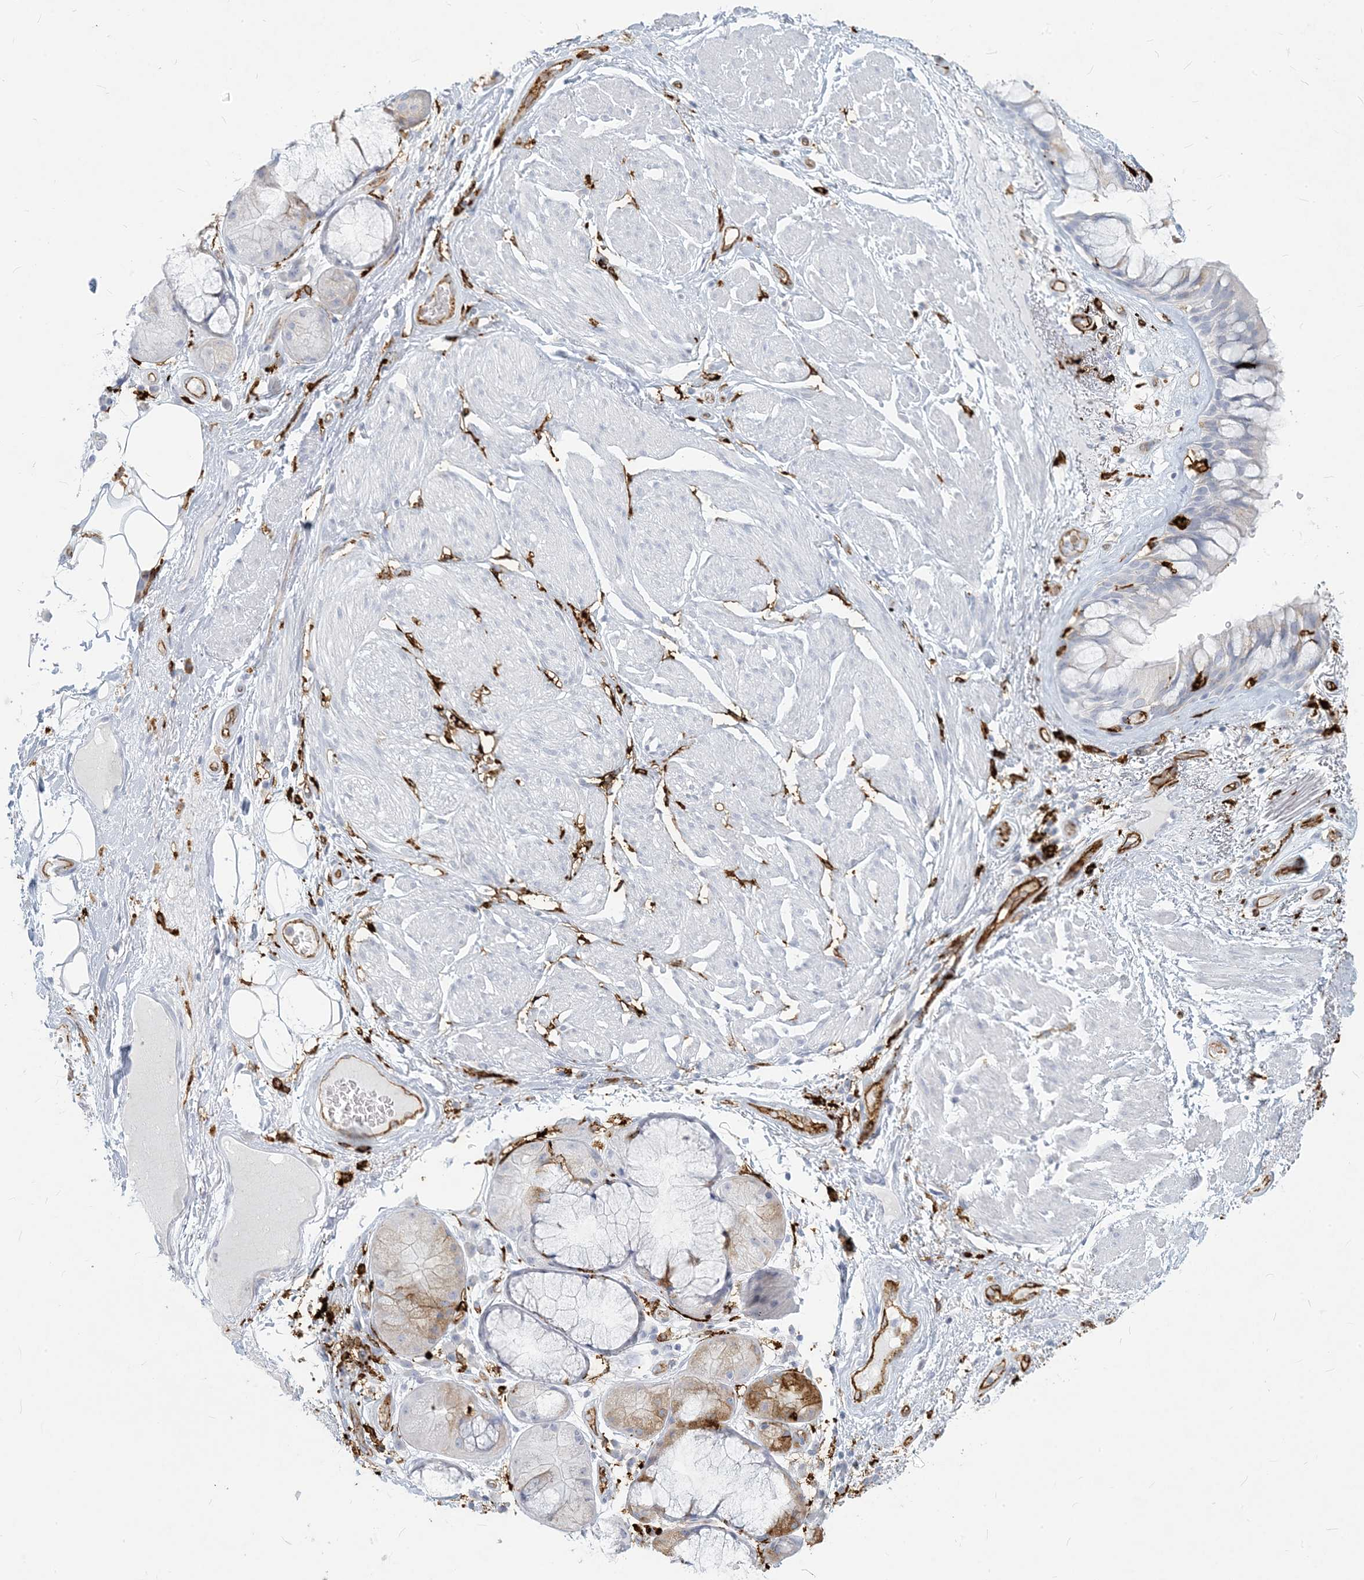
{"staining": {"intensity": "negative", "quantity": "none", "location": "none"}, "tissue": "adipose tissue", "cell_type": "Adipocytes", "image_type": "normal", "snomed": [{"axis": "morphology", "description": "Normal tissue, NOS"}, {"axis": "topography", "description": "Bronchus"}], "caption": "Immunohistochemical staining of benign human adipose tissue displays no significant positivity in adipocytes. (Brightfield microscopy of DAB (3,3'-diaminobenzidine) immunohistochemistry at high magnification).", "gene": "HLA", "patient": {"sex": "male", "age": 66}}